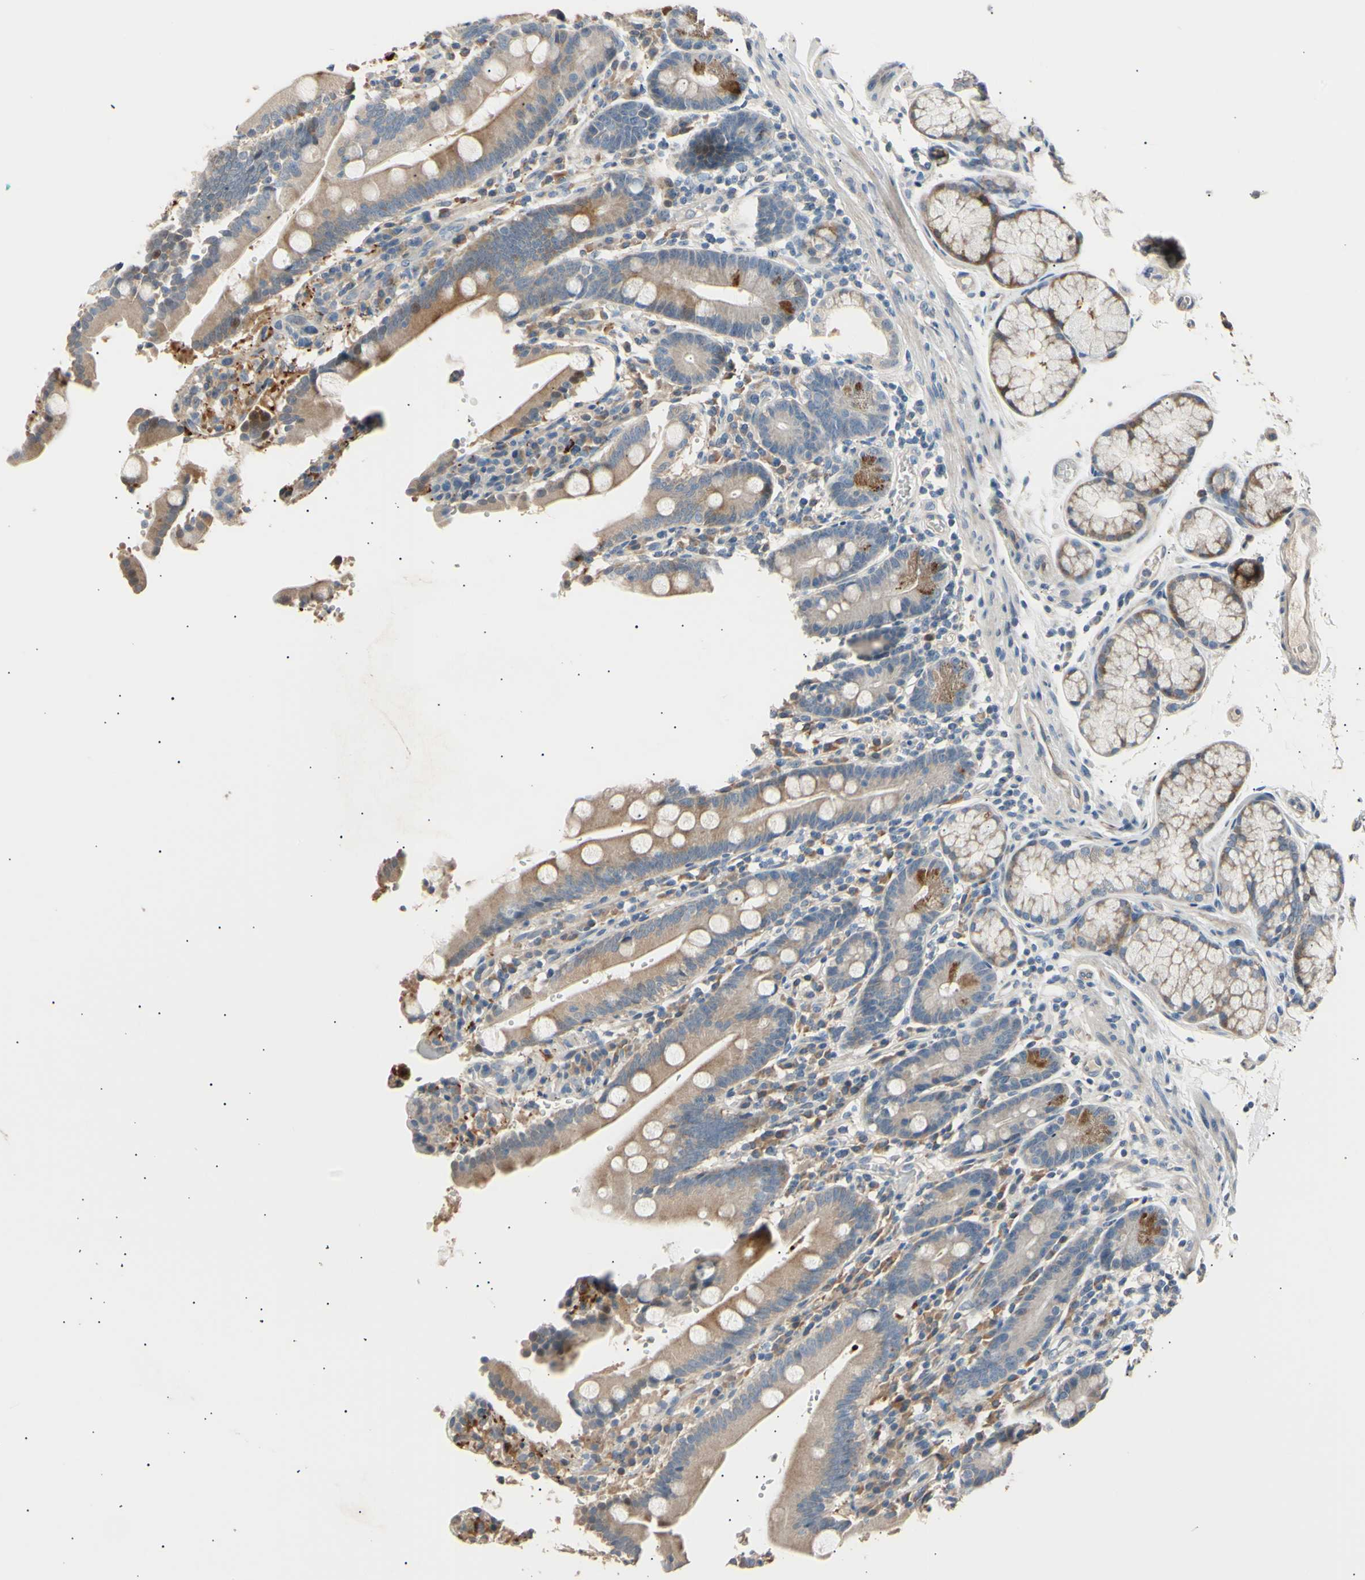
{"staining": {"intensity": "moderate", "quantity": "25%-75%", "location": "cytoplasmic/membranous,nuclear"}, "tissue": "duodenum", "cell_type": "Glandular cells", "image_type": "normal", "snomed": [{"axis": "morphology", "description": "Normal tissue, NOS"}, {"axis": "topography", "description": "Small intestine, NOS"}], "caption": "Immunohistochemical staining of normal human duodenum displays moderate cytoplasmic/membranous,nuclear protein expression in about 25%-75% of glandular cells. Nuclei are stained in blue.", "gene": "LDLR", "patient": {"sex": "female", "age": 71}}